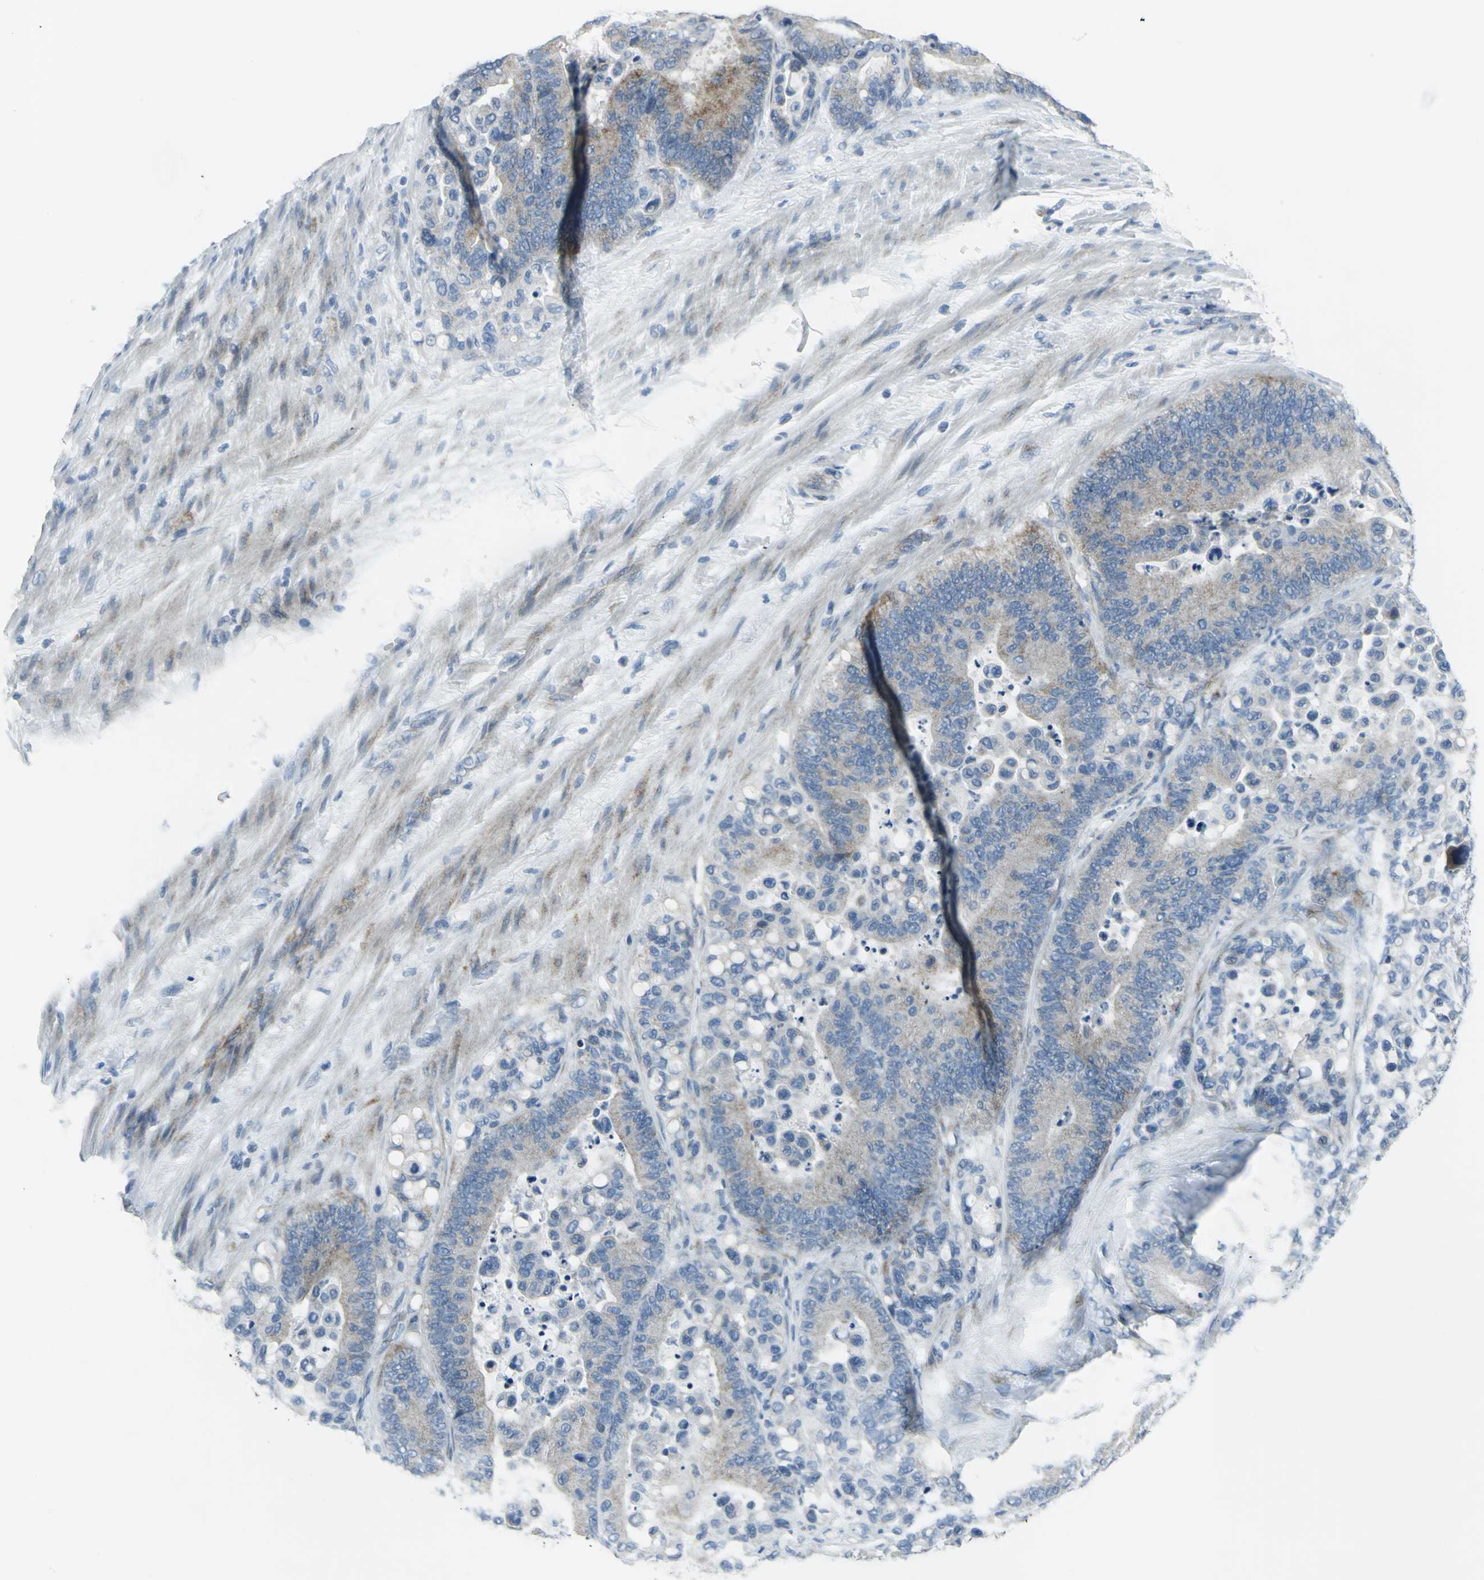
{"staining": {"intensity": "weak", "quantity": ">75%", "location": "cytoplasmic/membranous"}, "tissue": "colorectal cancer", "cell_type": "Tumor cells", "image_type": "cancer", "snomed": [{"axis": "morphology", "description": "Normal tissue, NOS"}, {"axis": "morphology", "description": "Adenocarcinoma, NOS"}, {"axis": "topography", "description": "Colon"}], "caption": "High-magnification brightfield microscopy of colorectal adenocarcinoma stained with DAB (brown) and counterstained with hematoxylin (blue). tumor cells exhibit weak cytoplasmic/membranous positivity is appreciated in approximately>75% of cells.", "gene": "DNAI2", "patient": {"sex": "male", "age": 82}}